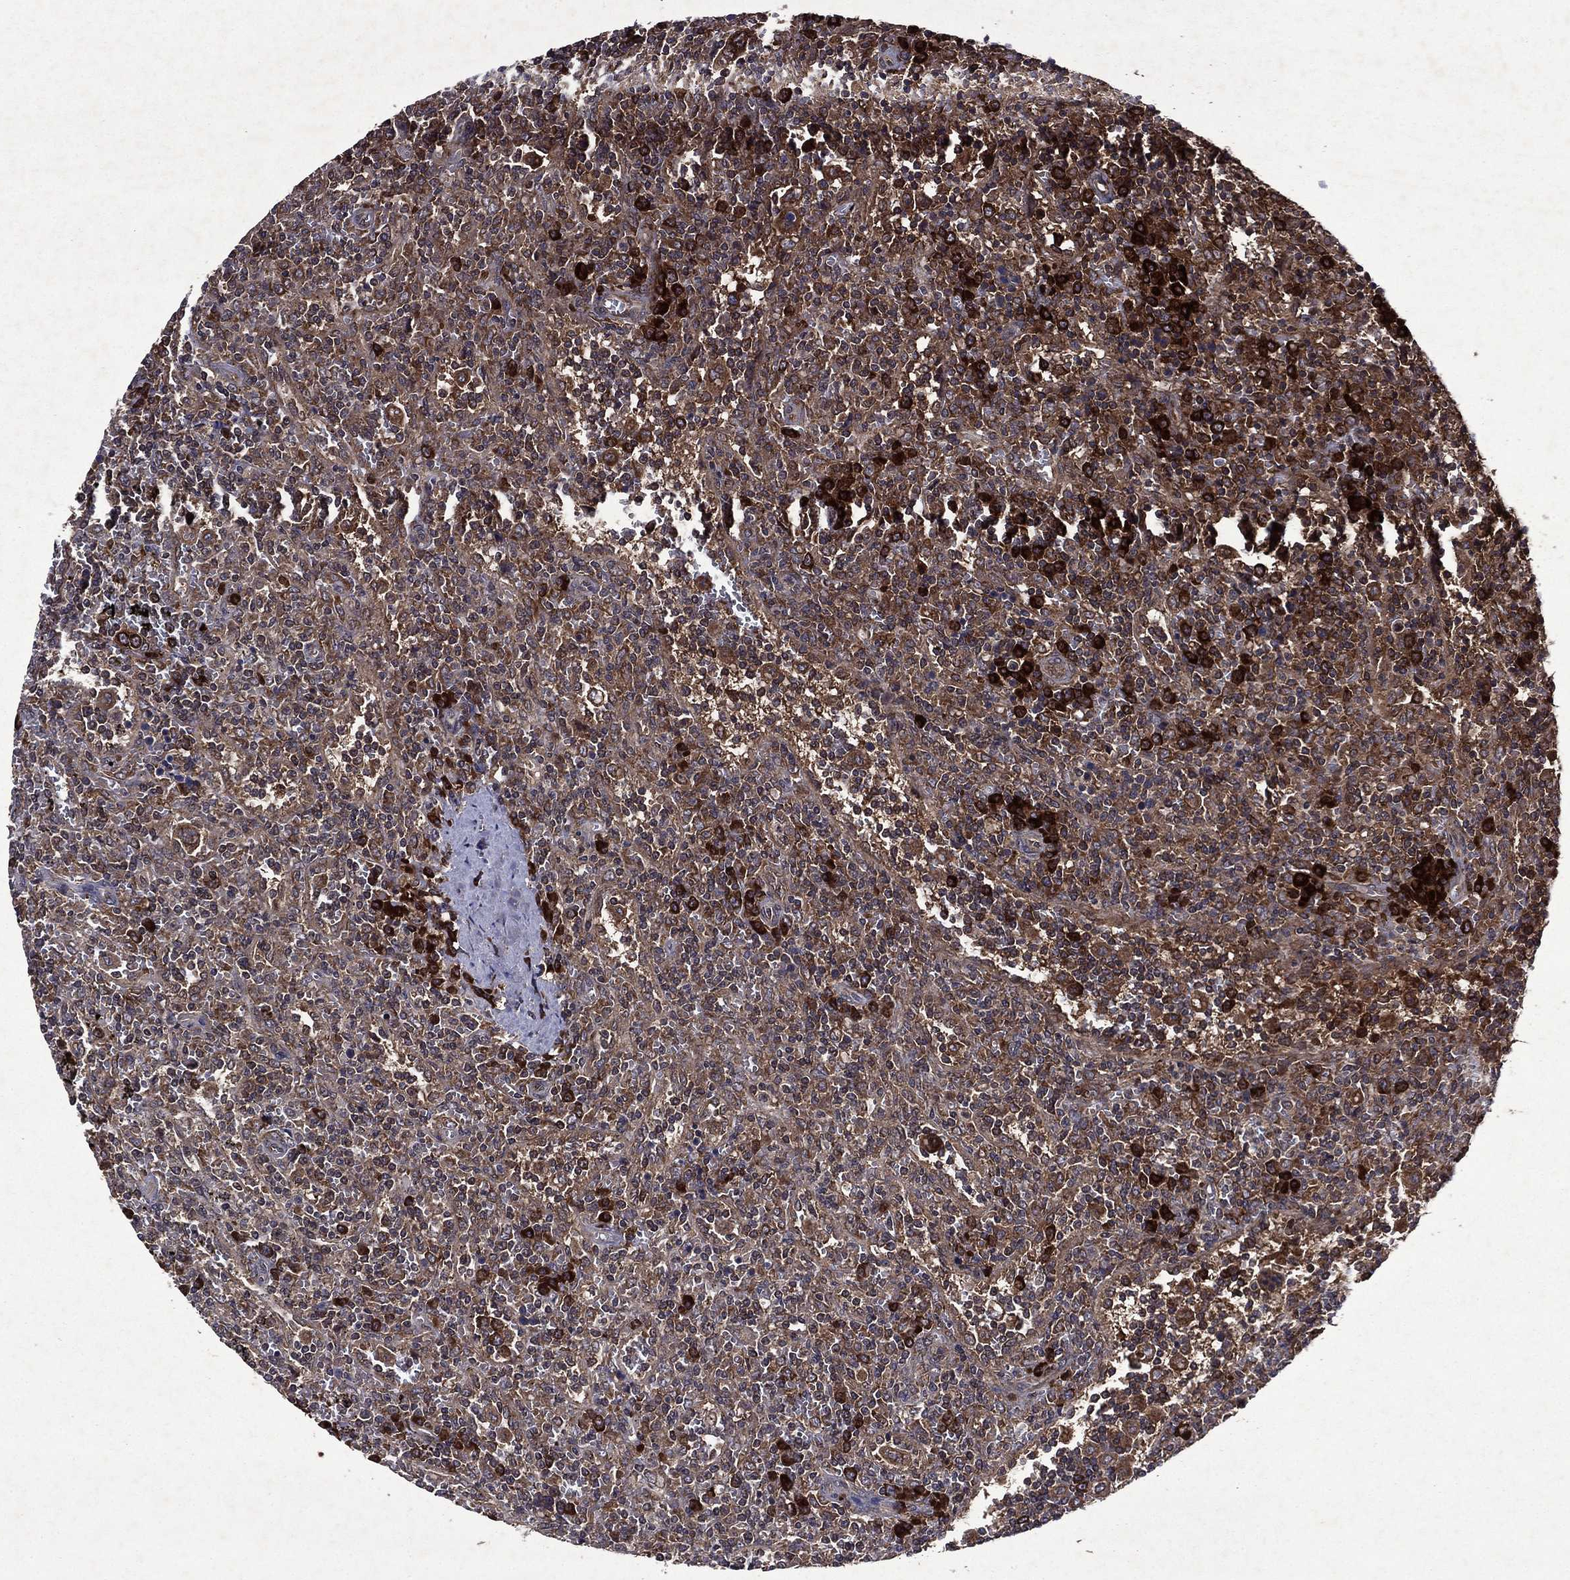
{"staining": {"intensity": "strong", "quantity": "<25%", "location": "cytoplasmic/membranous"}, "tissue": "lymphoma", "cell_type": "Tumor cells", "image_type": "cancer", "snomed": [{"axis": "morphology", "description": "Malignant lymphoma, non-Hodgkin's type, Low grade"}, {"axis": "topography", "description": "Spleen"}], "caption": "Malignant lymphoma, non-Hodgkin's type (low-grade) stained with a brown dye reveals strong cytoplasmic/membranous positive positivity in about <25% of tumor cells.", "gene": "EIF2B4", "patient": {"sex": "male", "age": 62}}